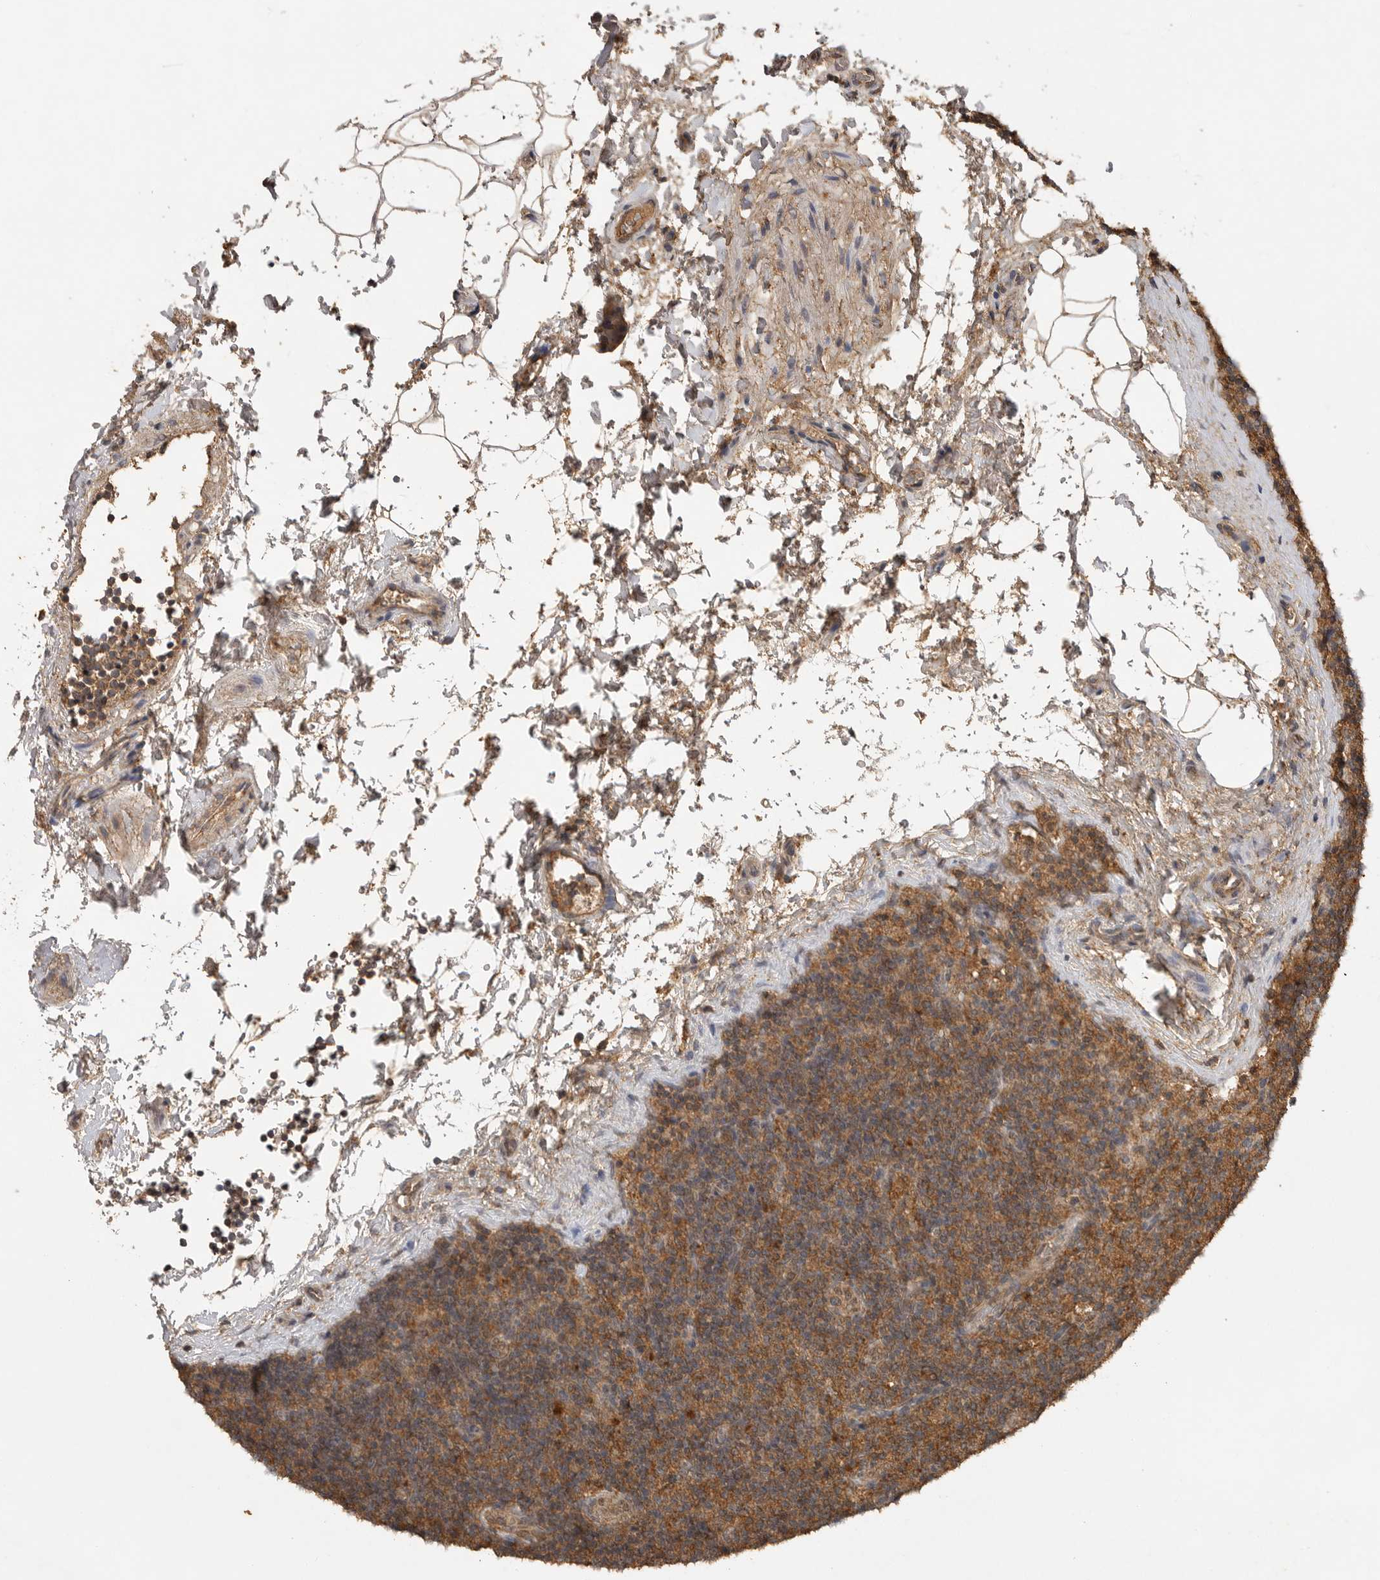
{"staining": {"intensity": "strong", "quantity": "25%-75%", "location": "cytoplasmic/membranous"}, "tissue": "lymph node", "cell_type": "Germinal center cells", "image_type": "normal", "snomed": [{"axis": "morphology", "description": "Normal tissue, NOS"}, {"axis": "topography", "description": "Lymph node"}], "caption": "An IHC photomicrograph of benign tissue is shown. Protein staining in brown highlights strong cytoplasmic/membranous positivity in lymph node within germinal center cells.", "gene": "ICOSLG", "patient": {"sex": "female", "age": 22}}